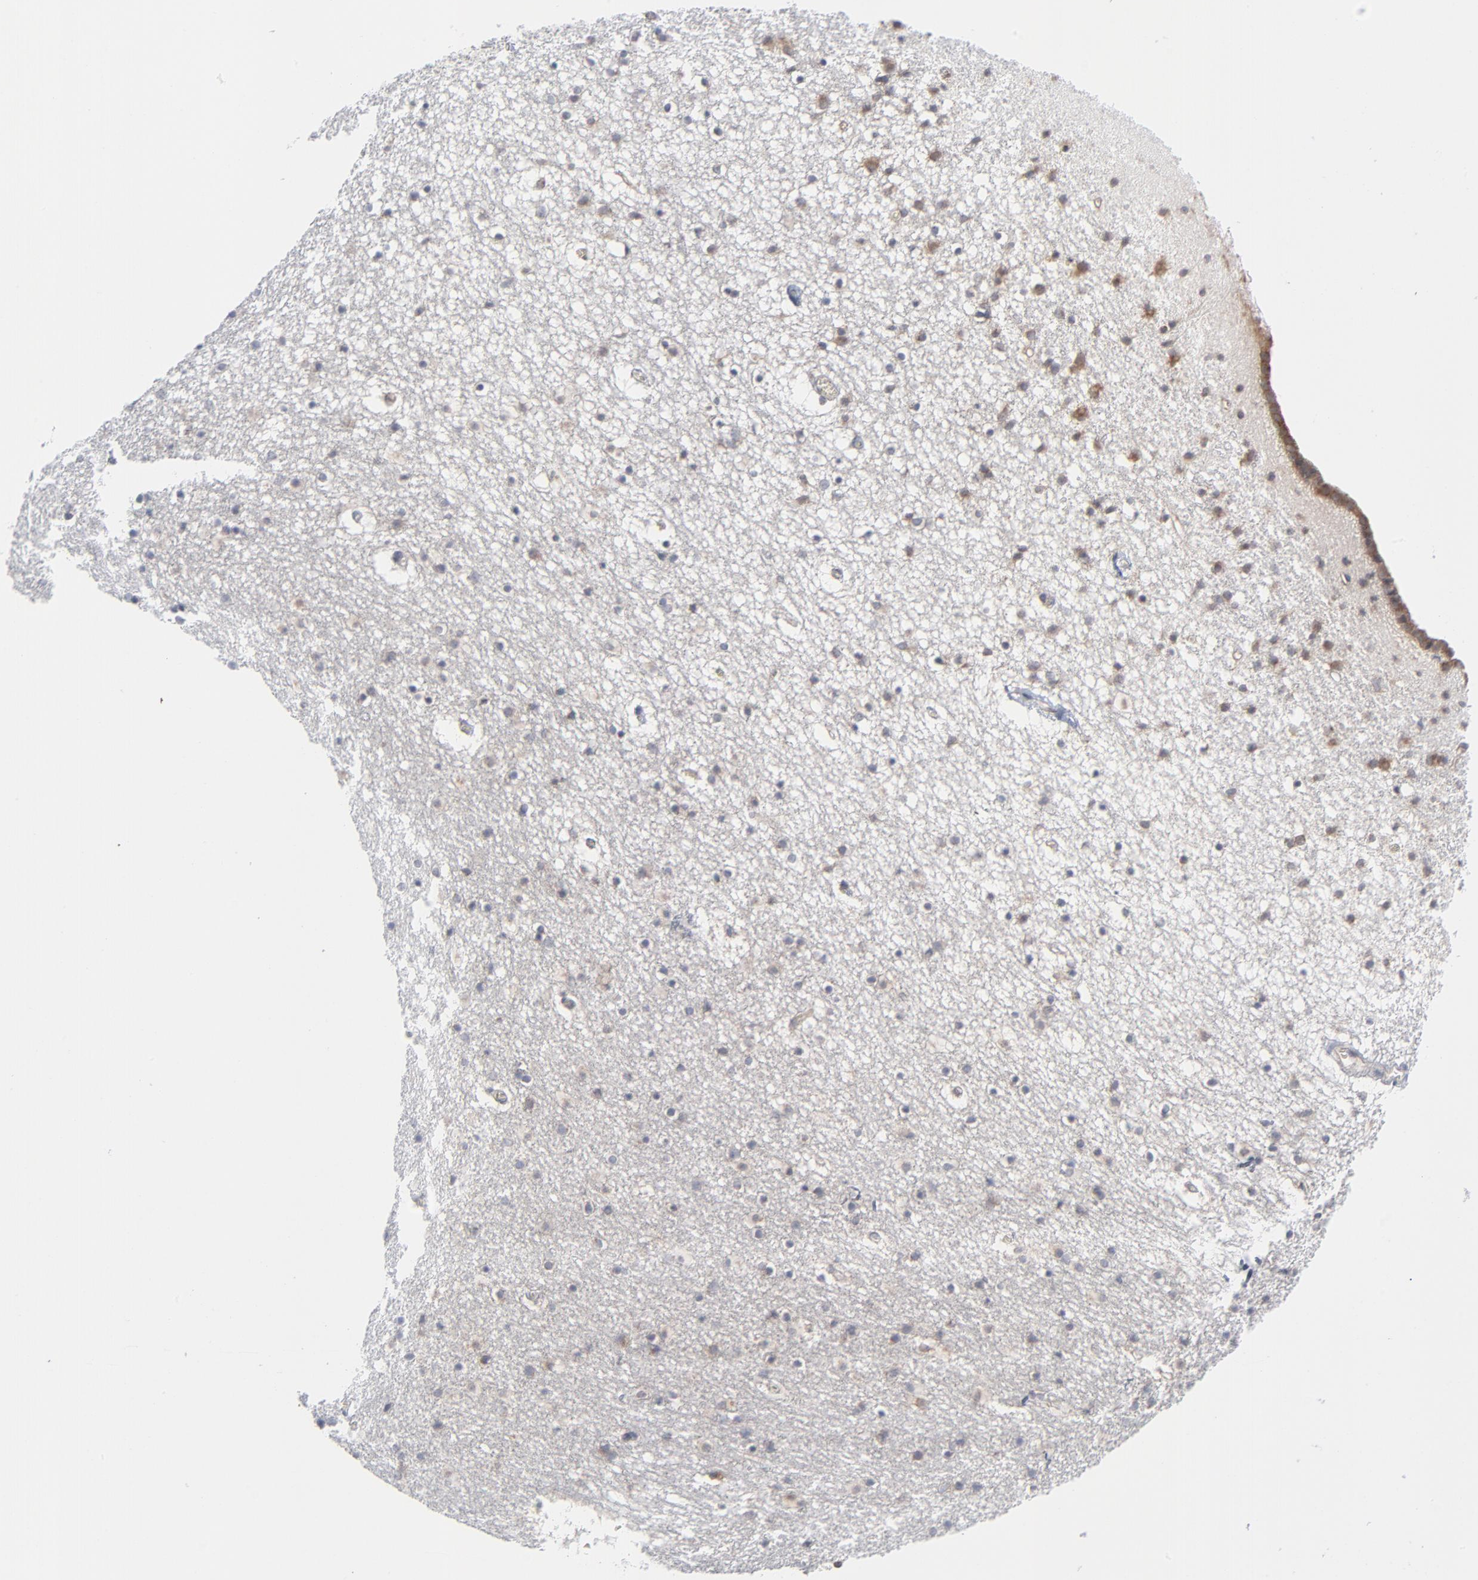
{"staining": {"intensity": "weak", "quantity": ">75%", "location": "cytoplasmic/membranous"}, "tissue": "caudate", "cell_type": "Glial cells", "image_type": "normal", "snomed": [{"axis": "morphology", "description": "Normal tissue, NOS"}, {"axis": "topography", "description": "Lateral ventricle wall"}], "caption": "Unremarkable caudate exhibits weak cytoplasmic/membranous staining in approximately >75% of glial cells, visualized by immunohistochemistry.", "gene": "KDSR", "patient": {"sex": "male", "age": 45}}